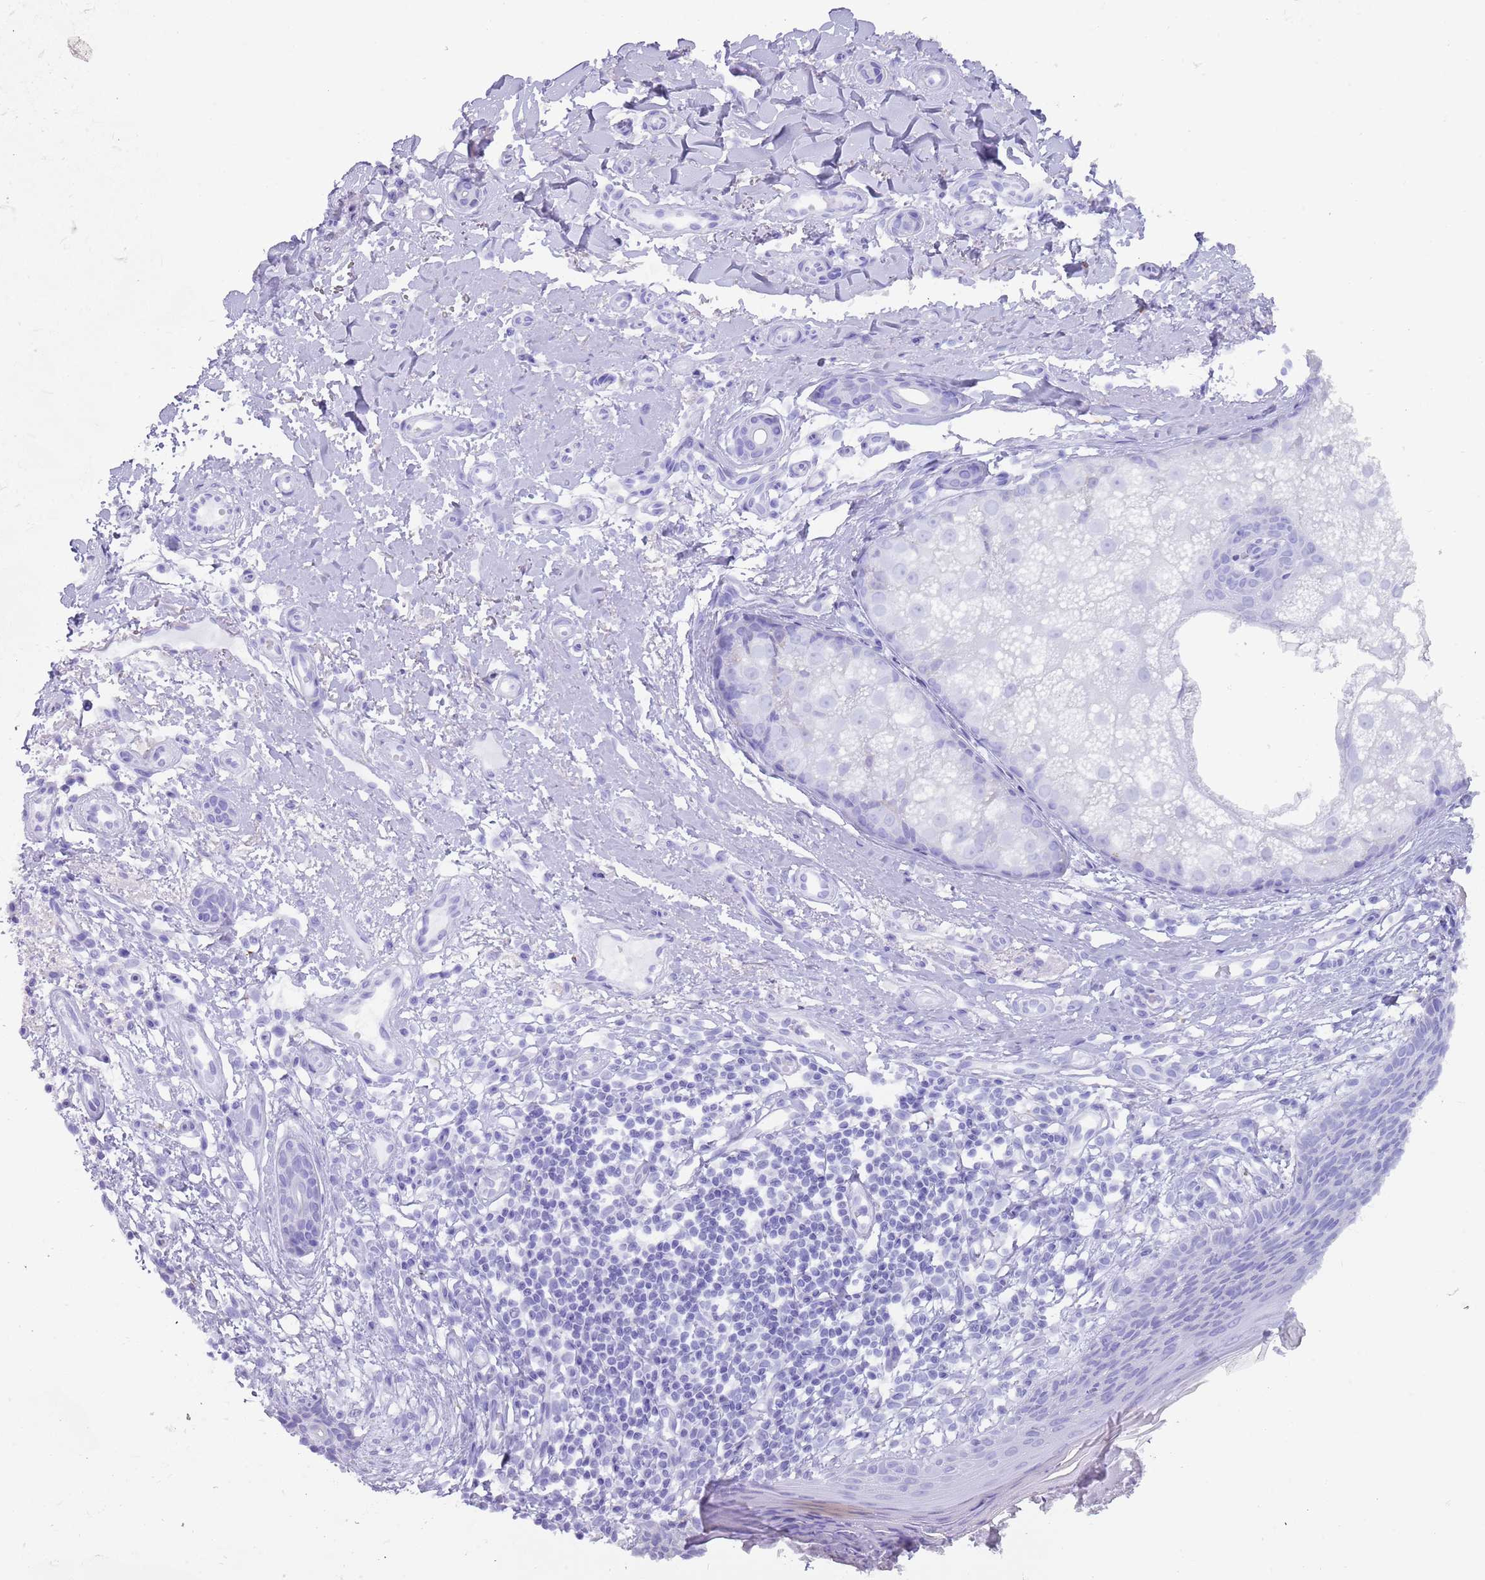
{"staining": {"intensity": "negative", "quantity": "none", "location": "none"}, "tissue": "skin cancer", "cell_type": "Tumor cells", "image_type": "cancer", "snomed": [{"axis": "morphology", "description": "Basal cell carcinoma"}, {"axis": "topography", "description": "Skin"}], "caption": "Tumor cells show no significant positivity in basal cell carcinoma (skin).", "gene": "HDAC8", "patient": {"sex": "male", "age": 78}}